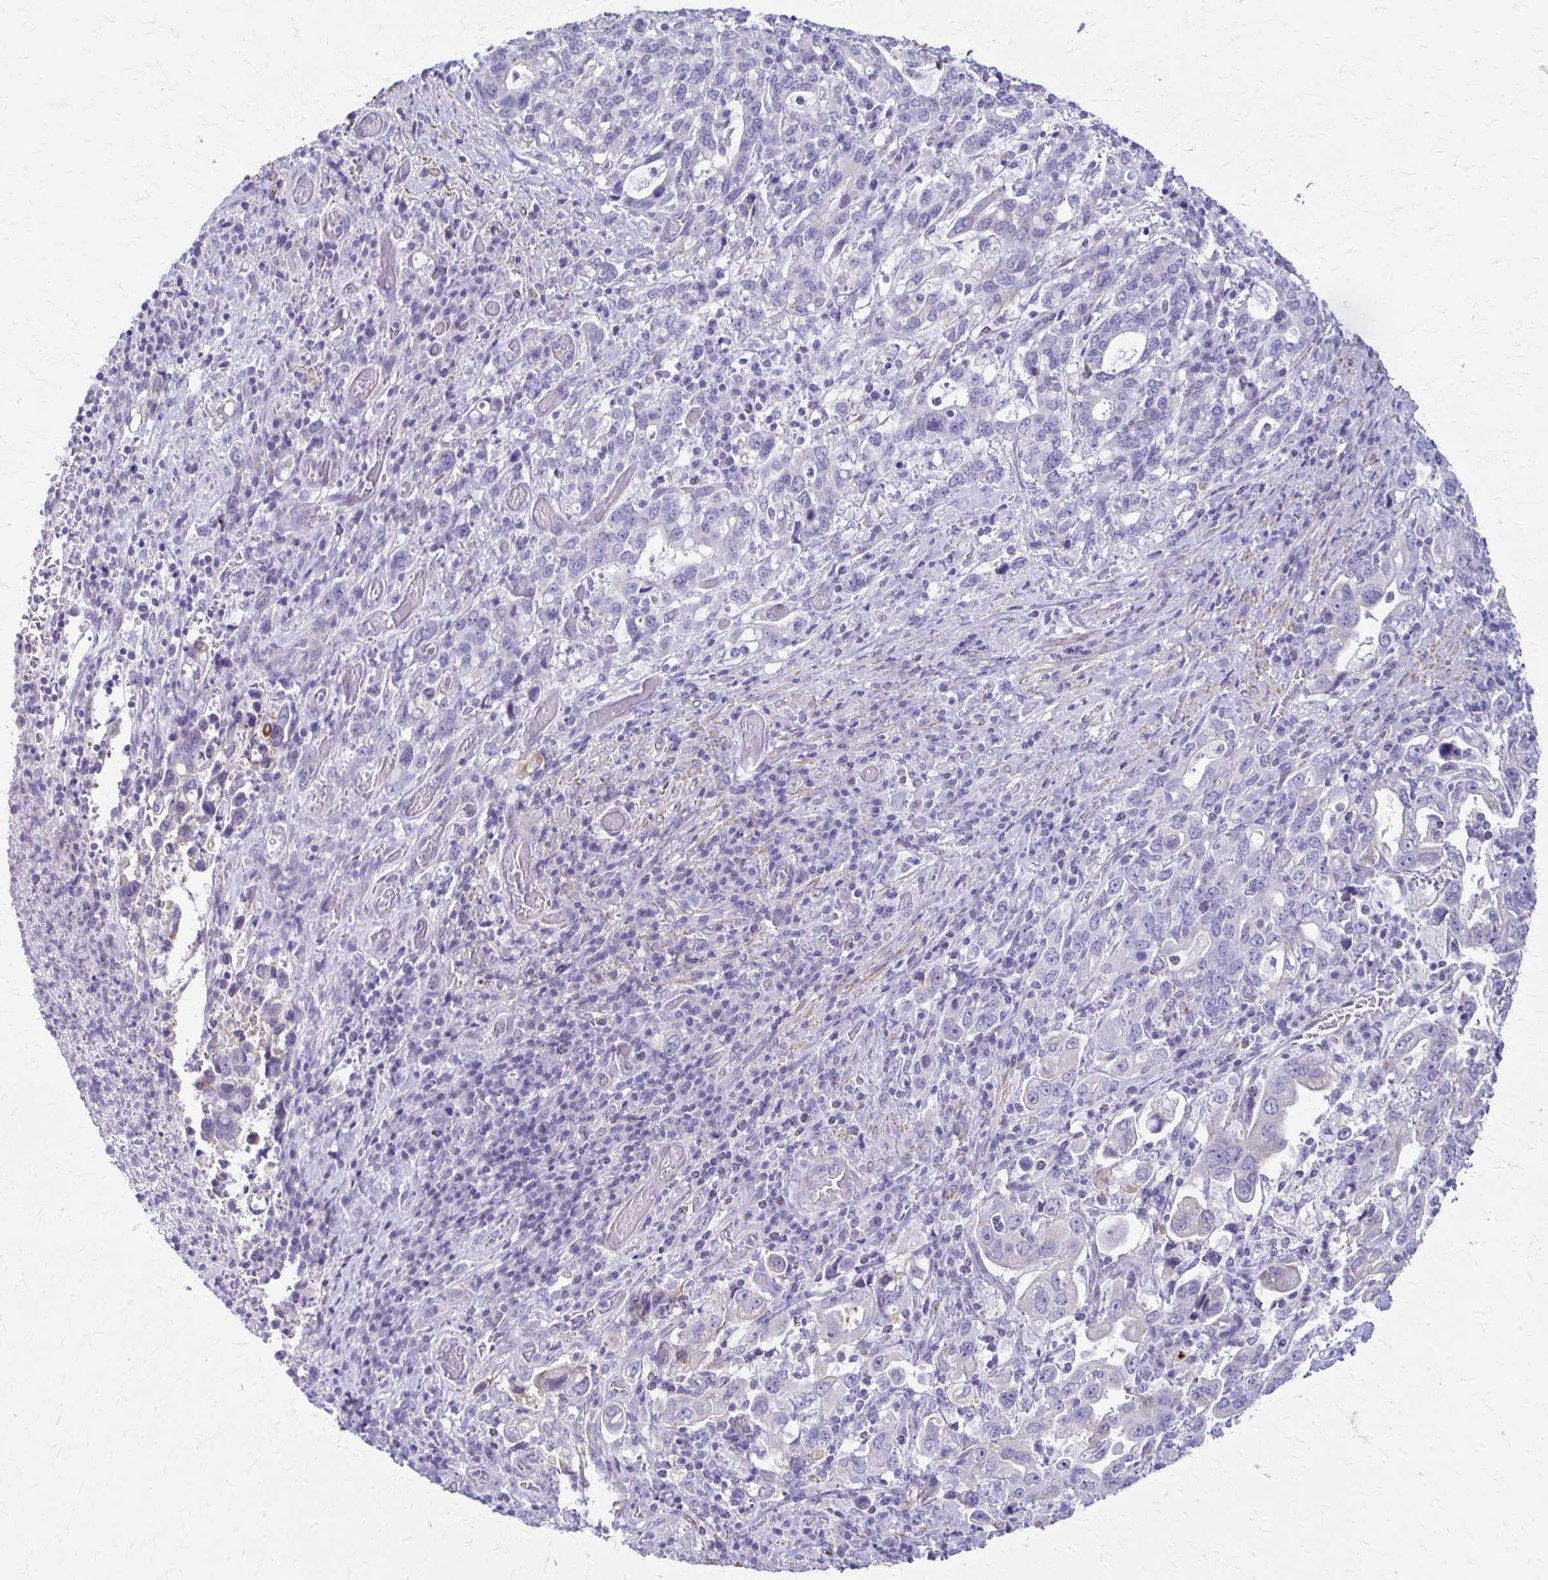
{"staining": {"intensity": "negative", "quantity": "none", "location": "none"}, "tissue": "stomach cancer", "cell_type": "Tumor cells", "image_type": "cancer", "snomed": [{"axis": "morphology", "description": "Adenocarcinoma, NOS"}, {"axis": "topography", "description": "Stomach, upper"}, {"axis": "topography", "description": "Stomach"}], "caption": "DAB (3,3'-diaminobenzidine) immunohistochemical staining of stomach cancer (adenocarcinoma) exhibits no significant positivity in tumor cells.", "gene": "DSP", "patient": {"sex": "male", "age": 62}}